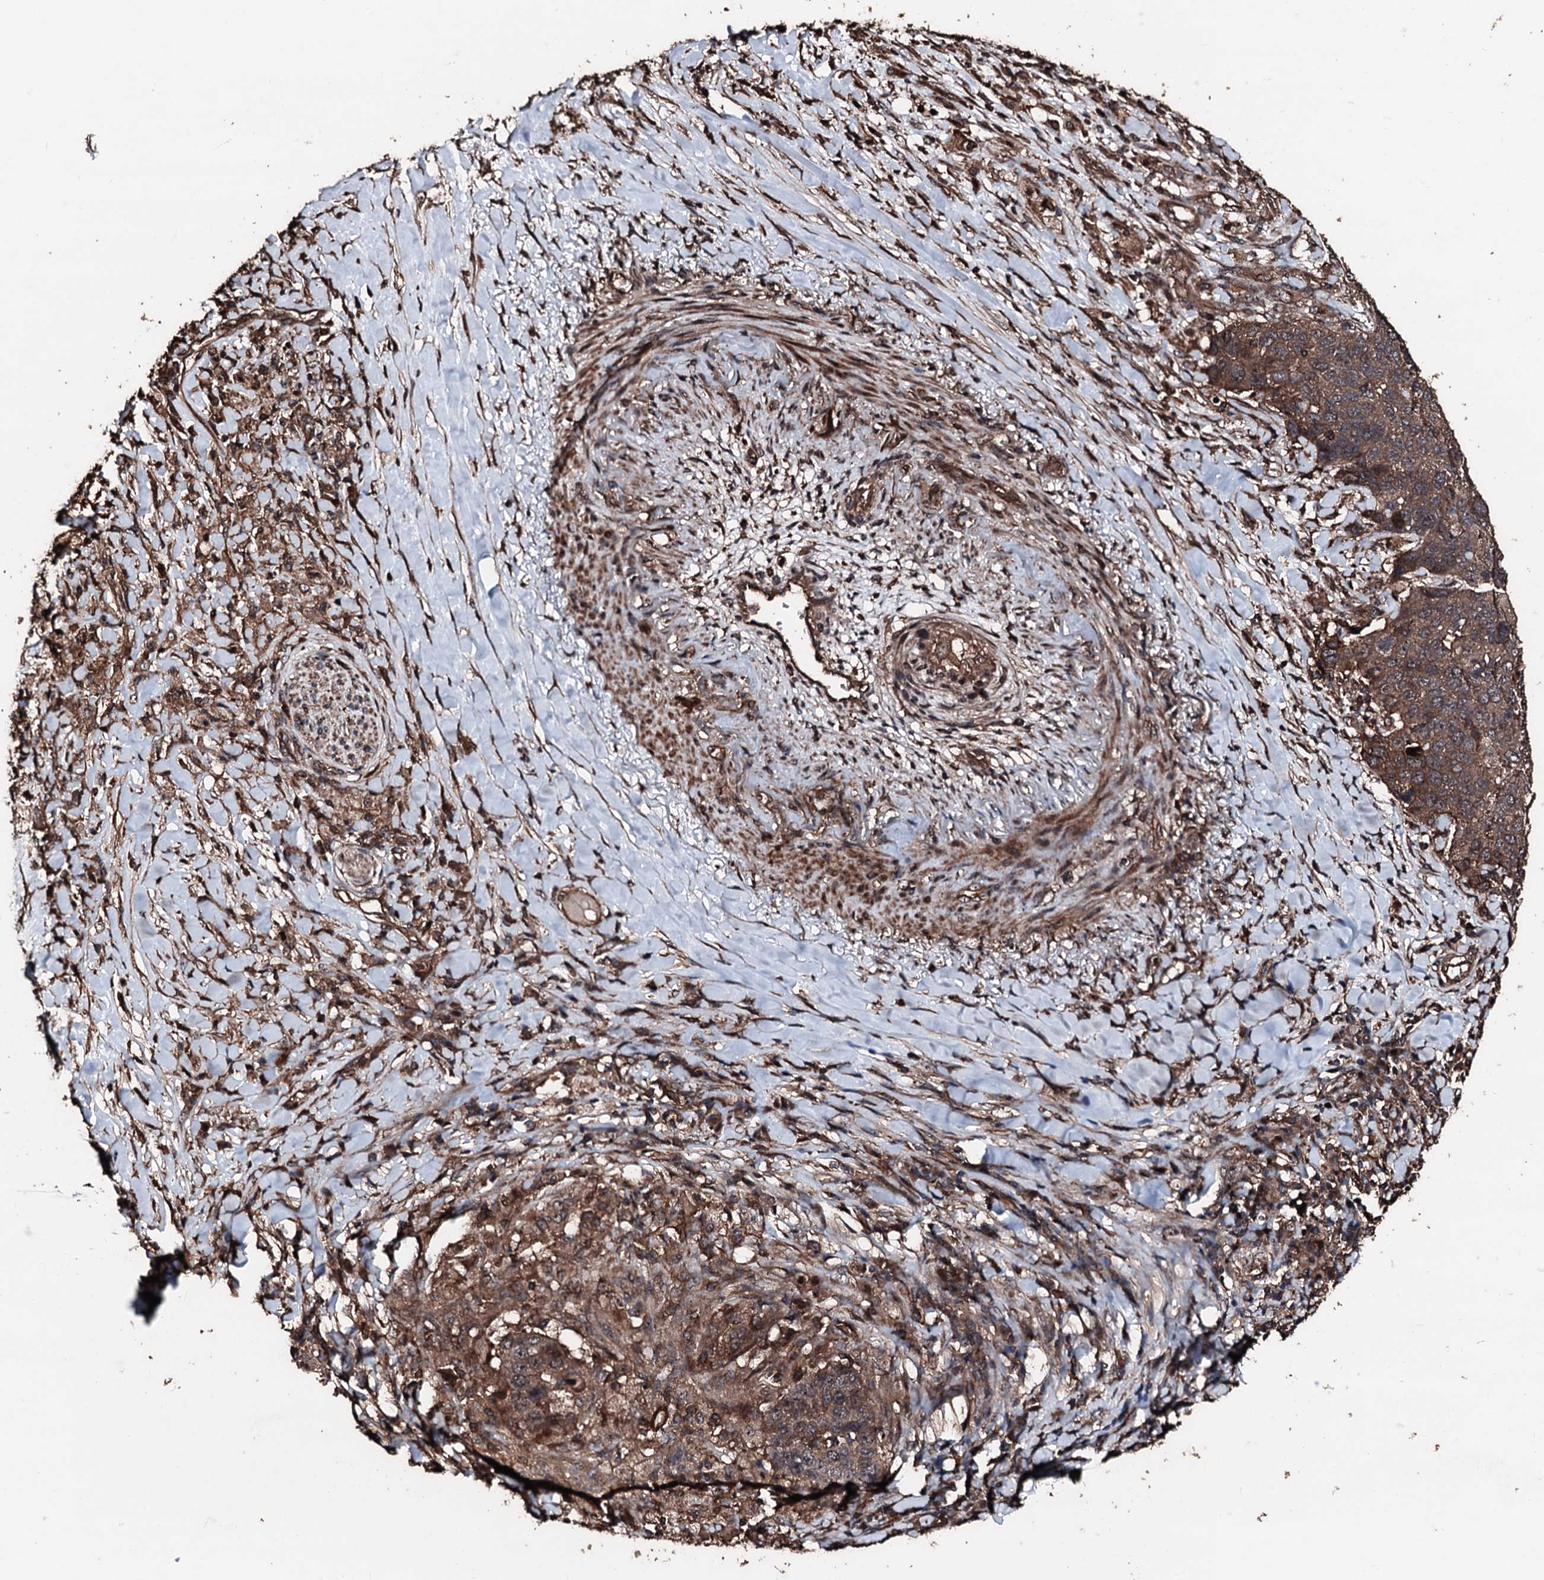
{"staining": {"intensity": "moderate", "quantity": ">75%", "location": "cytoplasmic/membranous"}, "tissue": "lung cancer", "cell_type": "Tumor cells", "image_type": "cancer", "snomed": [{"axis": "morphology", "description": "Normal tissue, NOS"}, {"axis": "morphology", "description": "Squamous cell carcinoma, NOS"}, {"axis": "topography", "description": "Lymph node"}, {"axis": "topography", "description": "Lung"}], "caption": "This histopathology image exhibits lung cancer stained with IHC to label a protein in brown. The cytoplasmic/membranous of tumor cells show moderate positivity for the protein. Nuclei are counter-stained blue.", "gene": "KIF18A", "patient": {"sex": "male", "age": 66}}